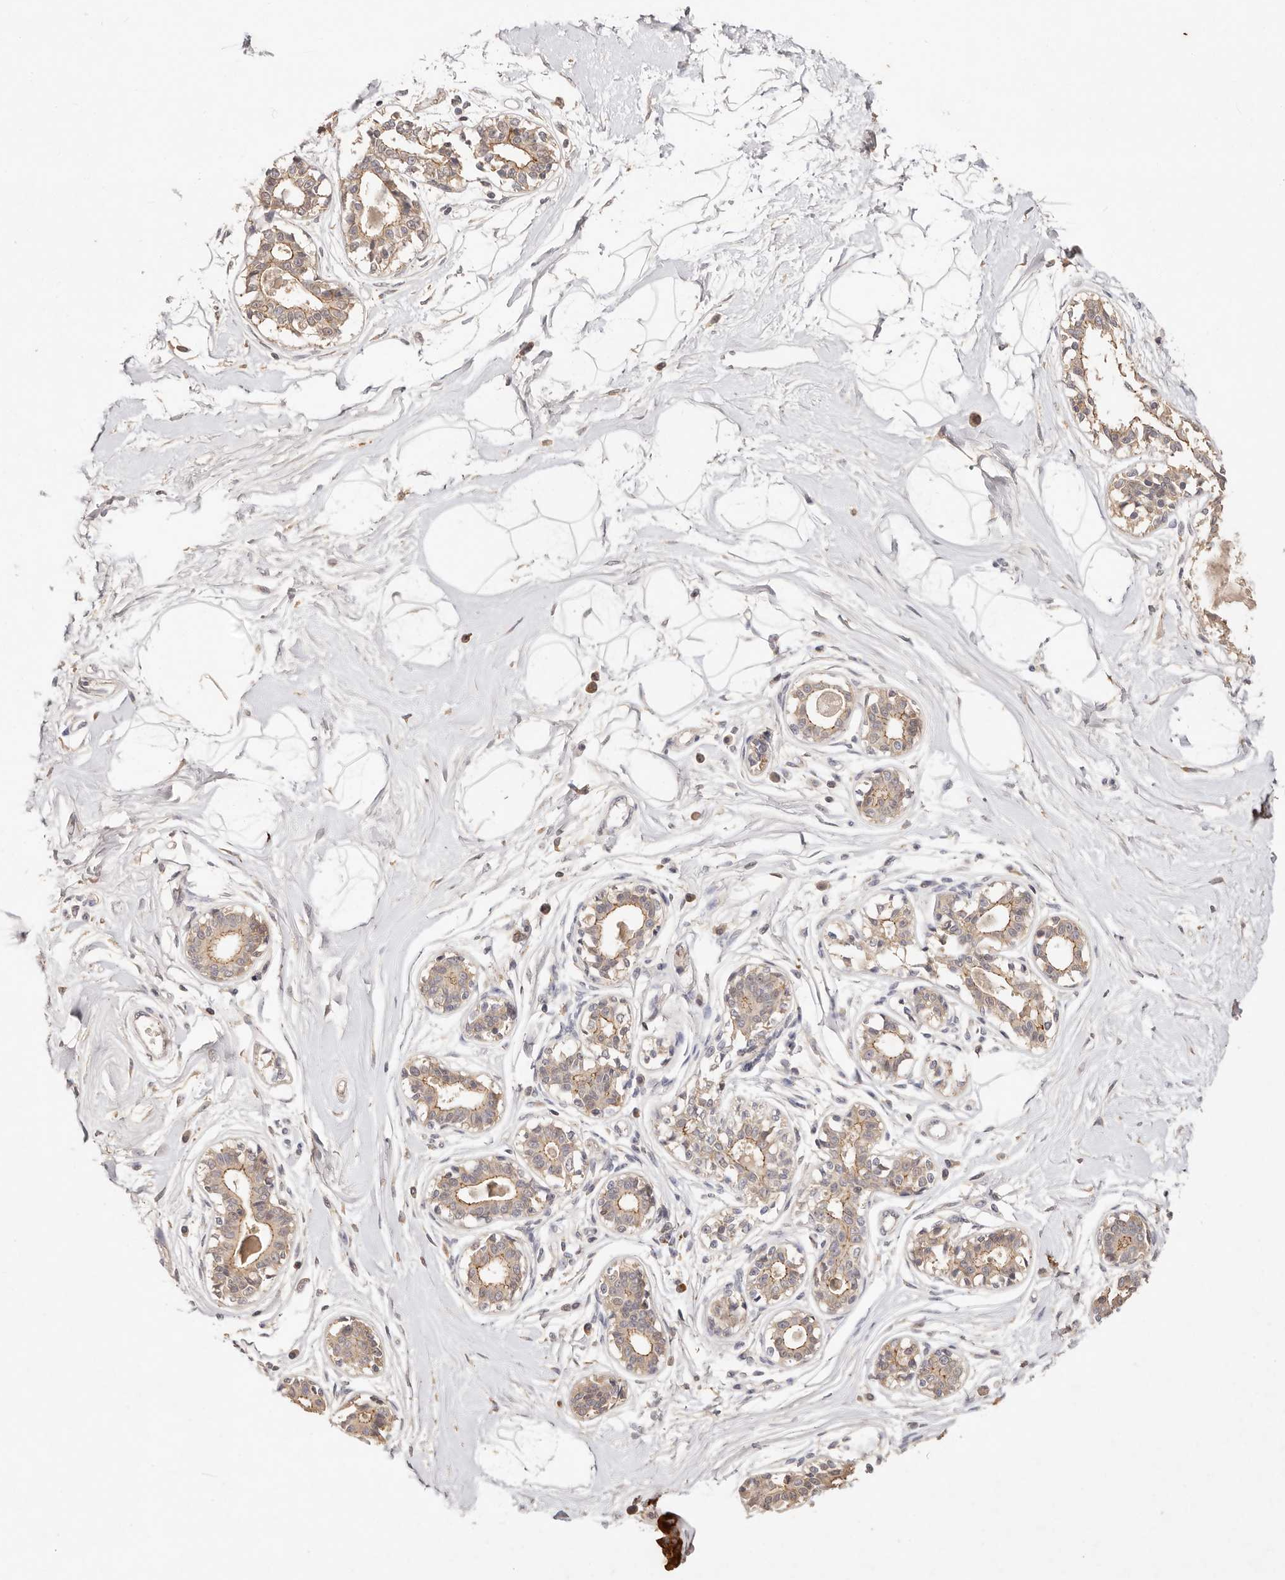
{"staining": {"intensity": "negative", "quantity": "none", "location": "none"}, "tissue": "breast", "cell_type": "Adipocytes", "image_type": "normal", "snomed": [{"axis": "morphology", "description": "Normal tissue, NOS"}, {"axis": "topography", "description": "Breast"}], "caption": "This is an immunohistochemistry micrograph of normal human breast. There is no positivity in adipocytes.", "gene": "CXADR", "patient": {"sex": "female", "age": 45}}